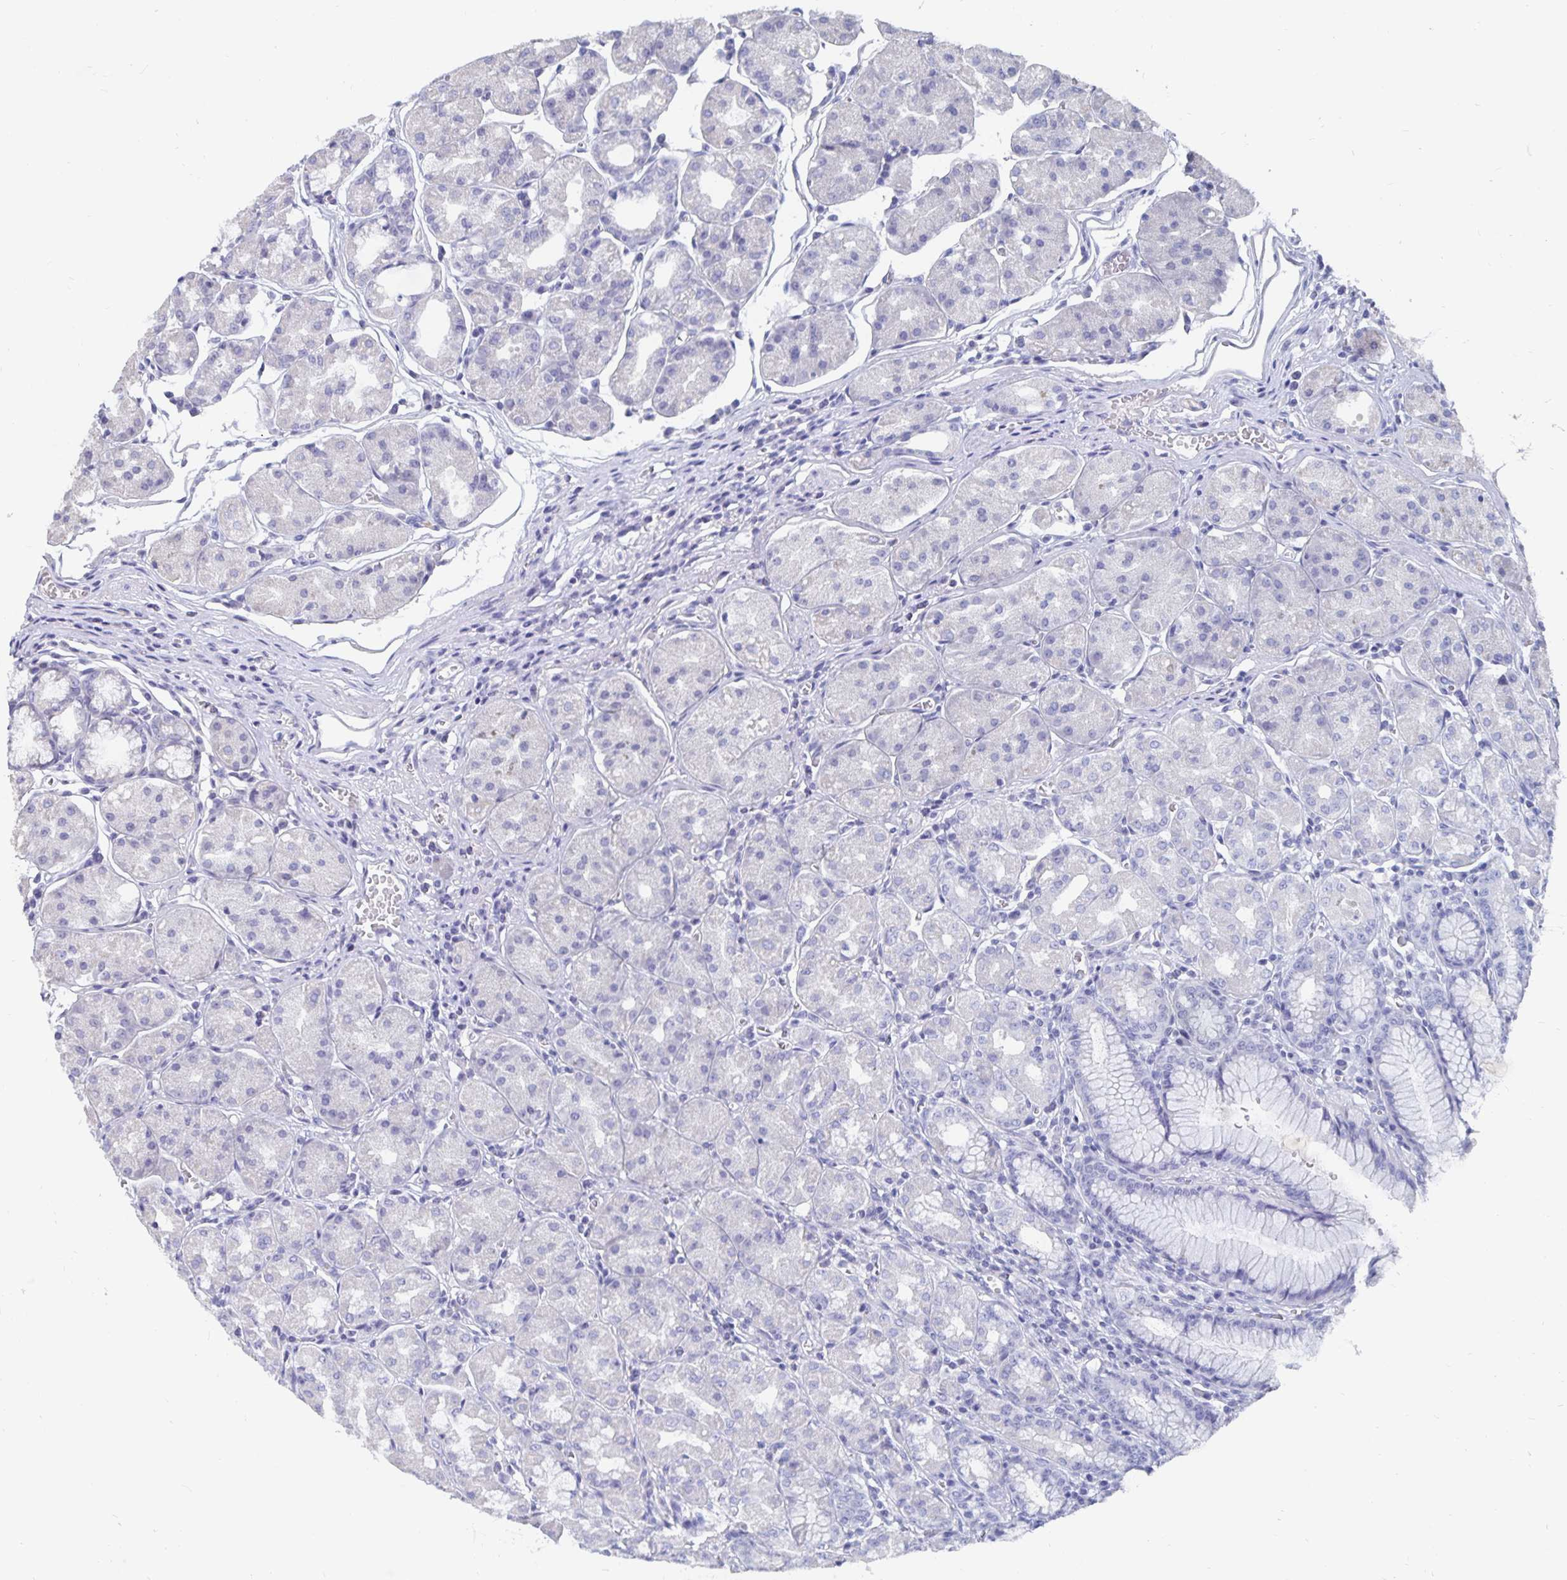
{"staining": {"intensity": "negative", "quantity": "none", "location": "none"}, "tissue": "stomach", "cell_type": "Glandular cells", "image_type": "normal", "snomed": [{"axis": "morphology", "description": "Normal tissue, NOS"}, {"axis": "topography", "description": "Stomach"}], "caption": "This is an immunohistochemistry histopathology image of benign human stomach. There is no positivity in glandular cells.", "gene": "CFAP69", "patient": {"sex": "male", "age": 55}}